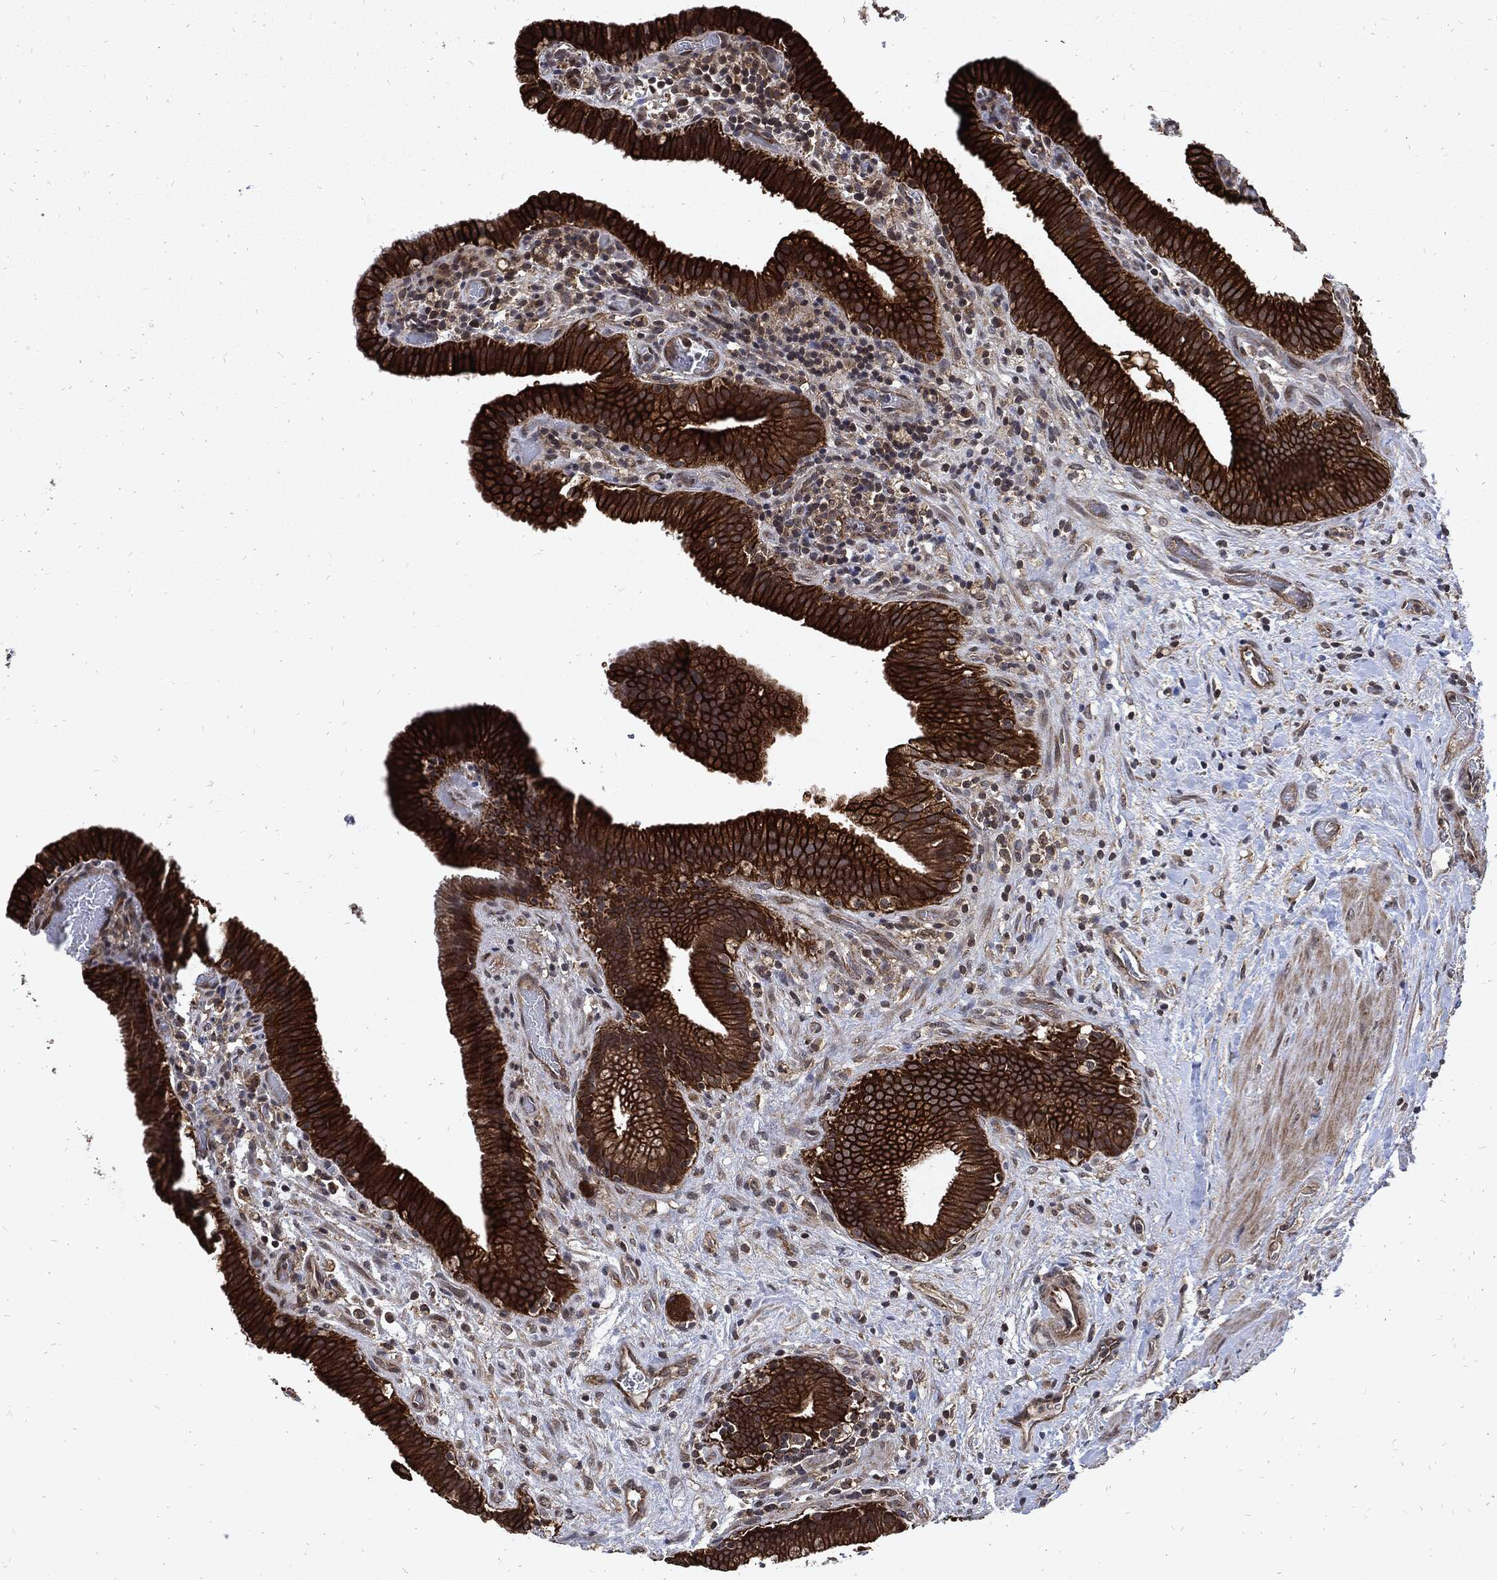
{"staining": {"intensity": "strong", "quantity": ">75%", "location": "cytoplasmic/membranous"}, "tissue": "gallbladder", "cell_type": "Glandular cells", "image_type": "normal", "snomed": [{"axis": "morphology", "description": "Normal tissue, NOS"}, {"axis": "topography", "description": "Gallbladder"}], "caption": "Immunohistochemistry (IHC) micrograph of benign gallbladder stained for a protein (brown), which displays high levels of strong cytoplasmic/membranous staining in about >75% of glandular cells.", "gene": "DCTN1", "patient": {"sex": "male", "age": 62}}